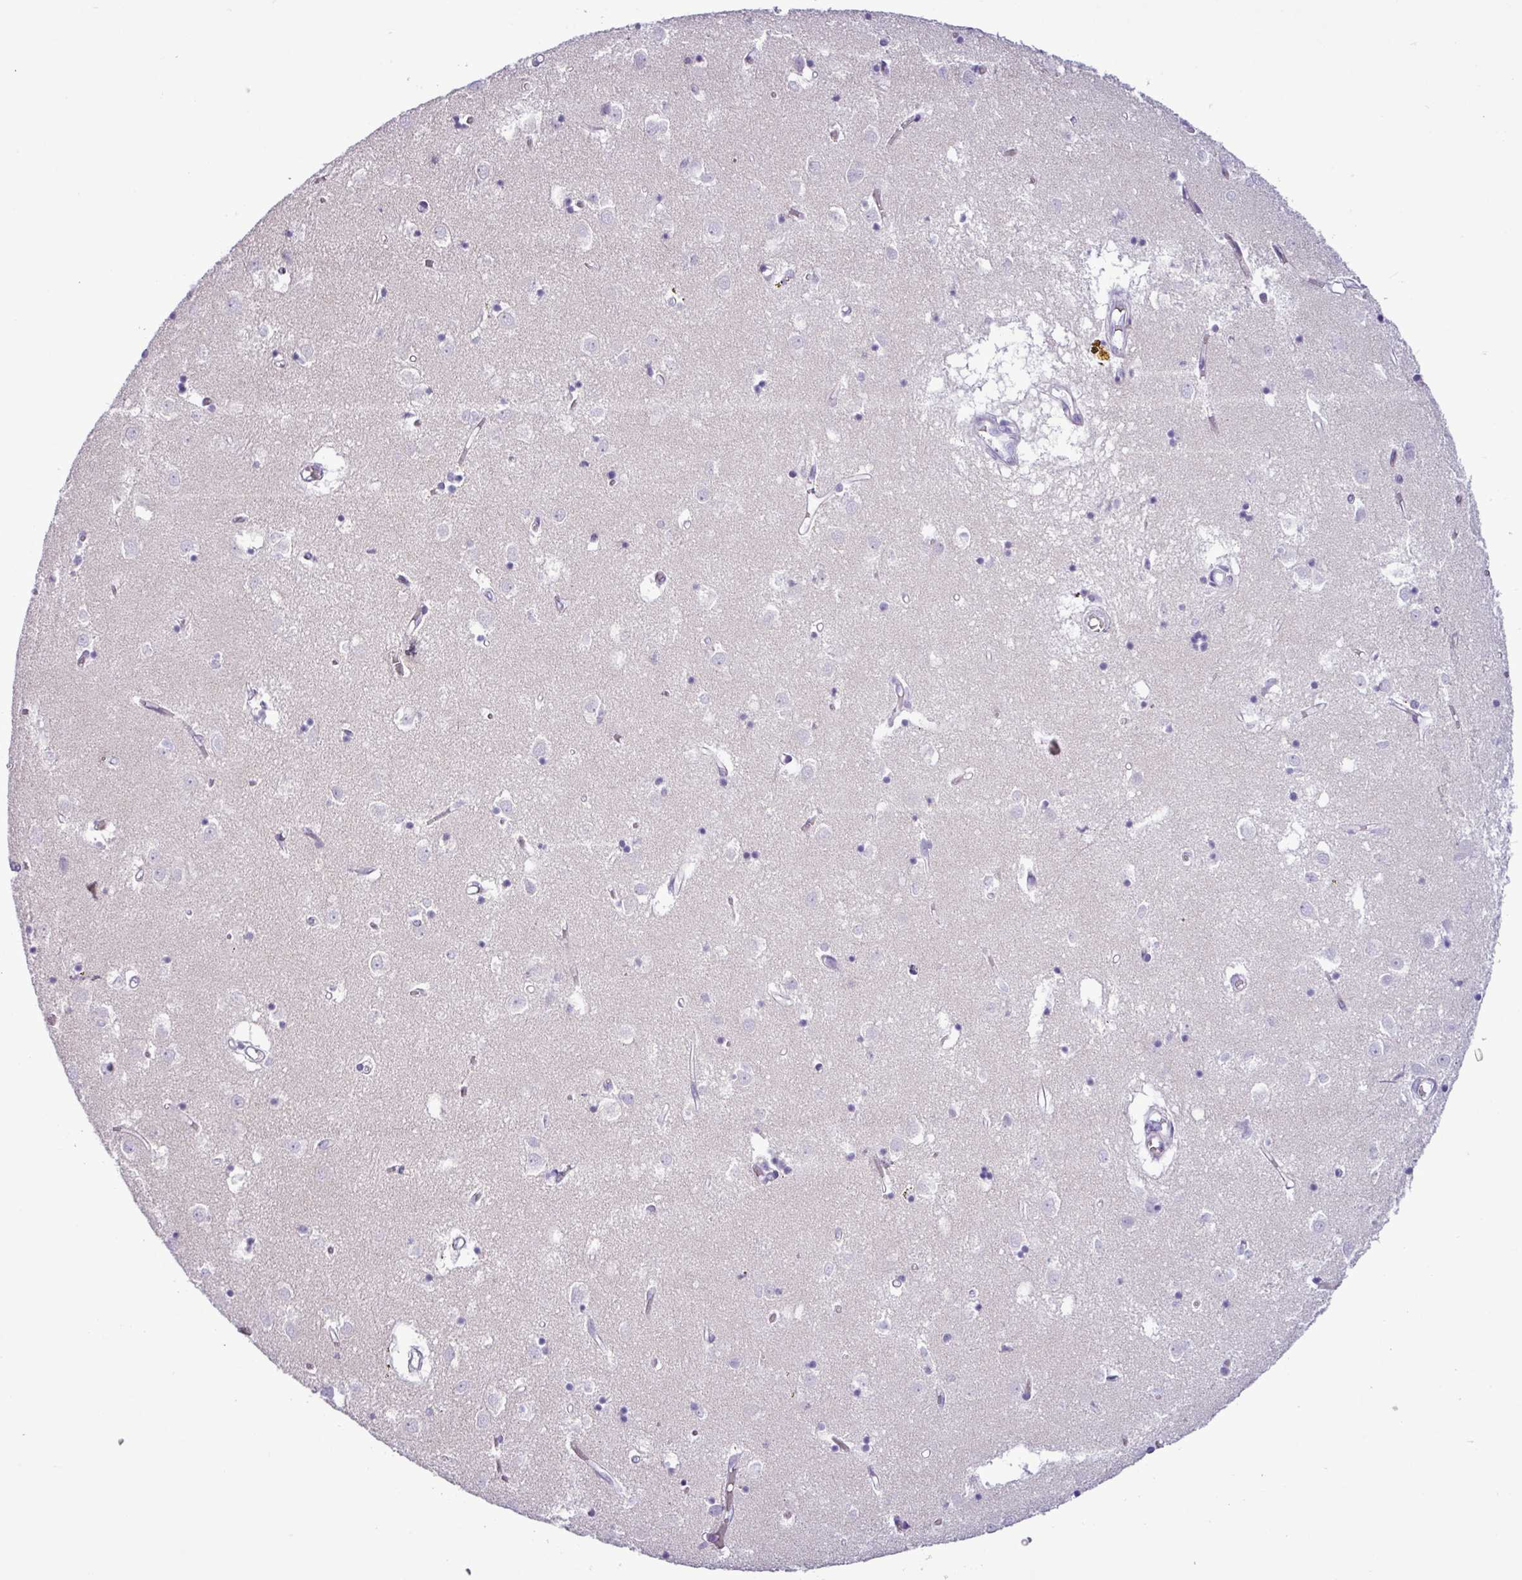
{"staining": {"intensity": "negative", "quantity": "none", "location": "none"}, "tissue": "caudate", "cell_type": "Glial cells", "image_type": "normal", "snomed": [{"axis": "morphology", "description": "Normal tissue, NOS"}, {"axis": "topography", "description": "Lateral ventricle wall"}], "caption": "High power microscopy image of an immunohistochemistry (IHC) histopathology image of normal caudate, revealing no significant positivity in glial cells. (Stains: DAB (3,3'-diaminobenzidine) immunohistochemistry with hematoxylin counter stain, Microscopy: brightfield microscopy at high magnification).", "gene": "ALDH3A1", "patient": {"sex": "male", "age": 70}}